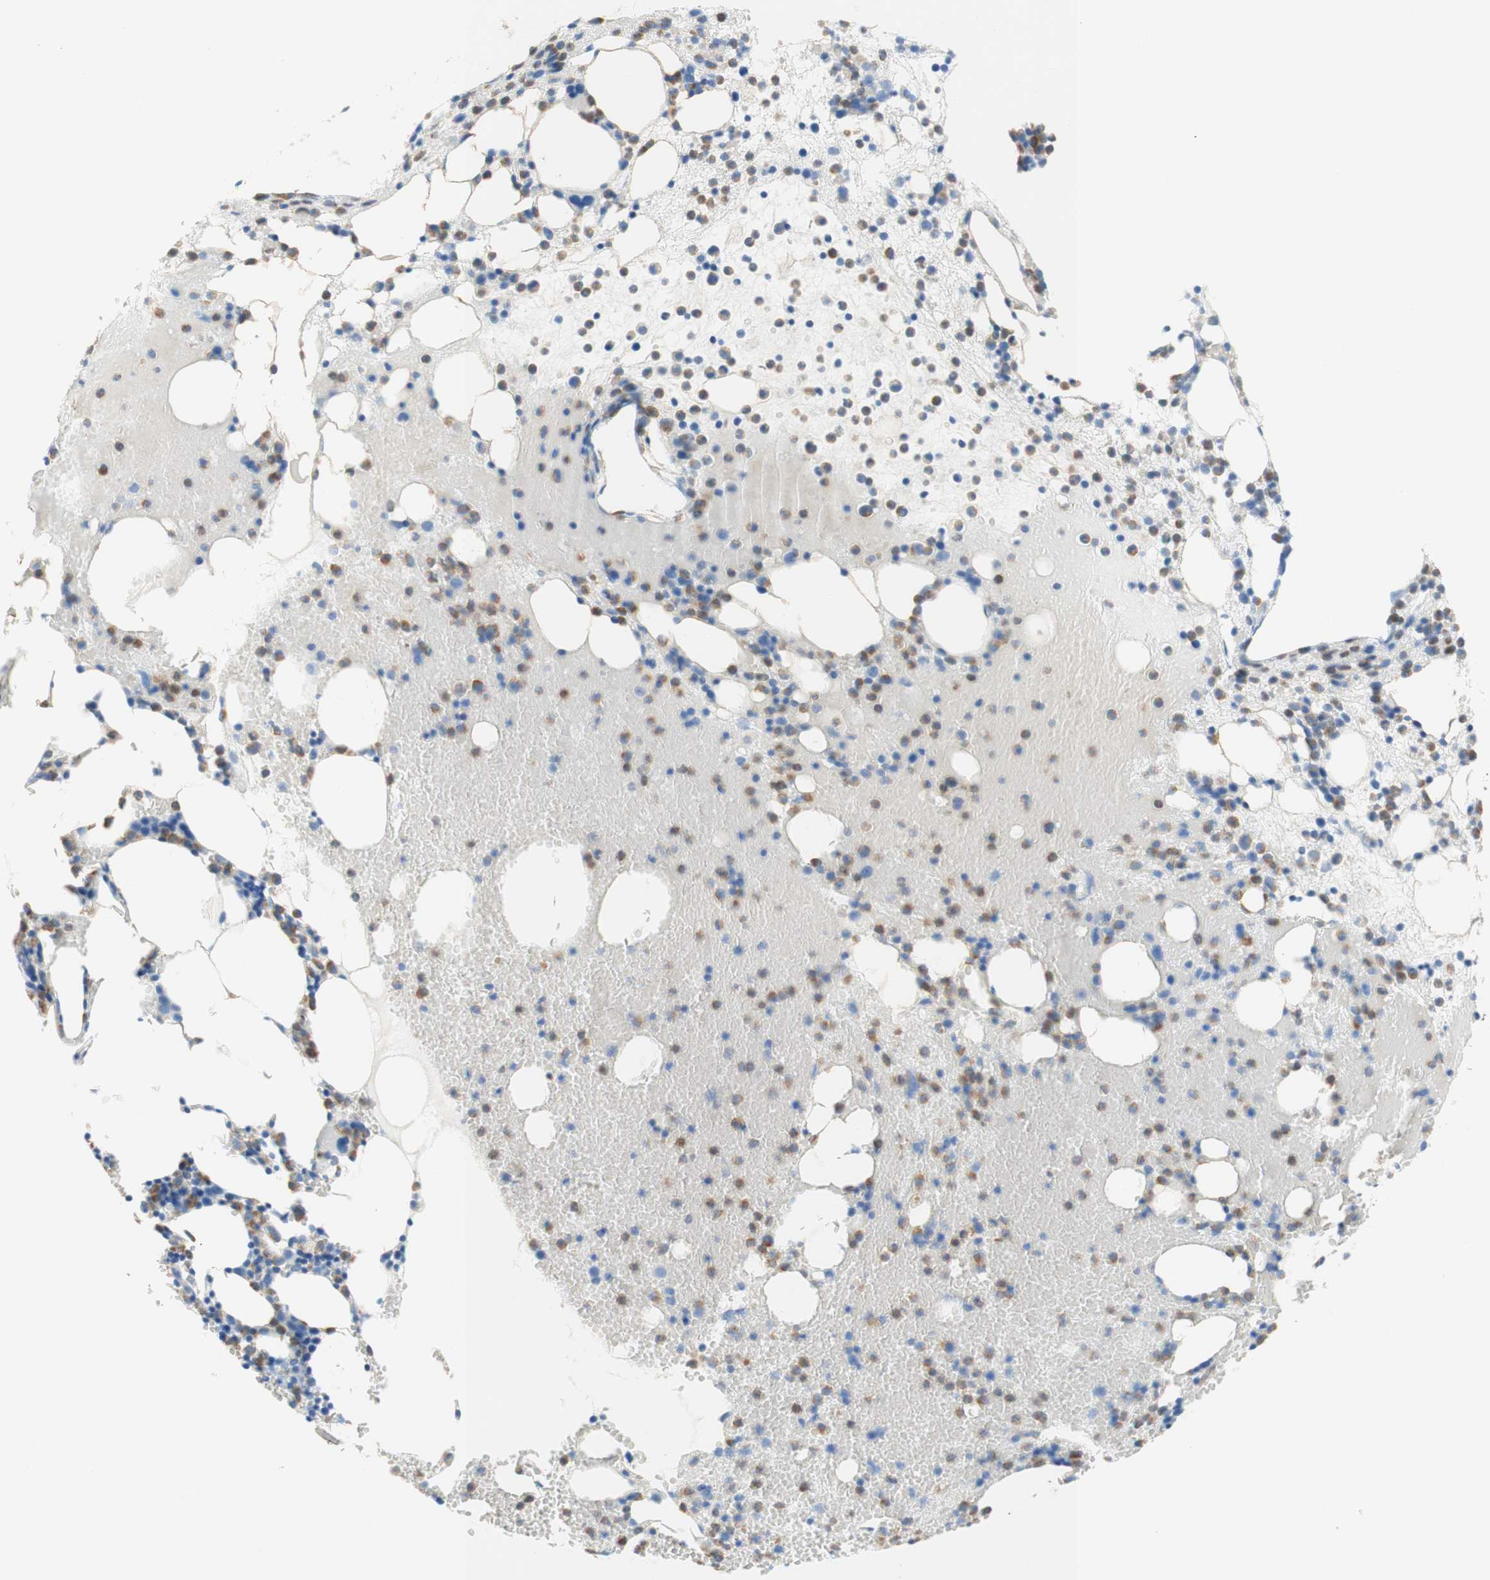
{"staining": {"intensity": "moderate", "quantity": "25%-75%", "location": "cytoplasmic/membranous"}, "tissue": "bone marrow", "cell_type": "Hematopoietic cells", "image_type": "normal", "snomed": [{"axis": "morphology", "description": "Normal tissue, NOS"}, {"axis": "morphology", "description": "Inflammation, NOS"}, {"axis": "topography", "description": "Bone marrow"}], "caption": "Immunohistochemical staining of unremarkable human bone marrow exhibits 25%-75% levels of moderate cytoplasmic/membranous protein positivity in approximately 25%-75% of hematopoietic cells.", "gene": "CEACAM1", "patient": {"sex": "female", "age": 79}}